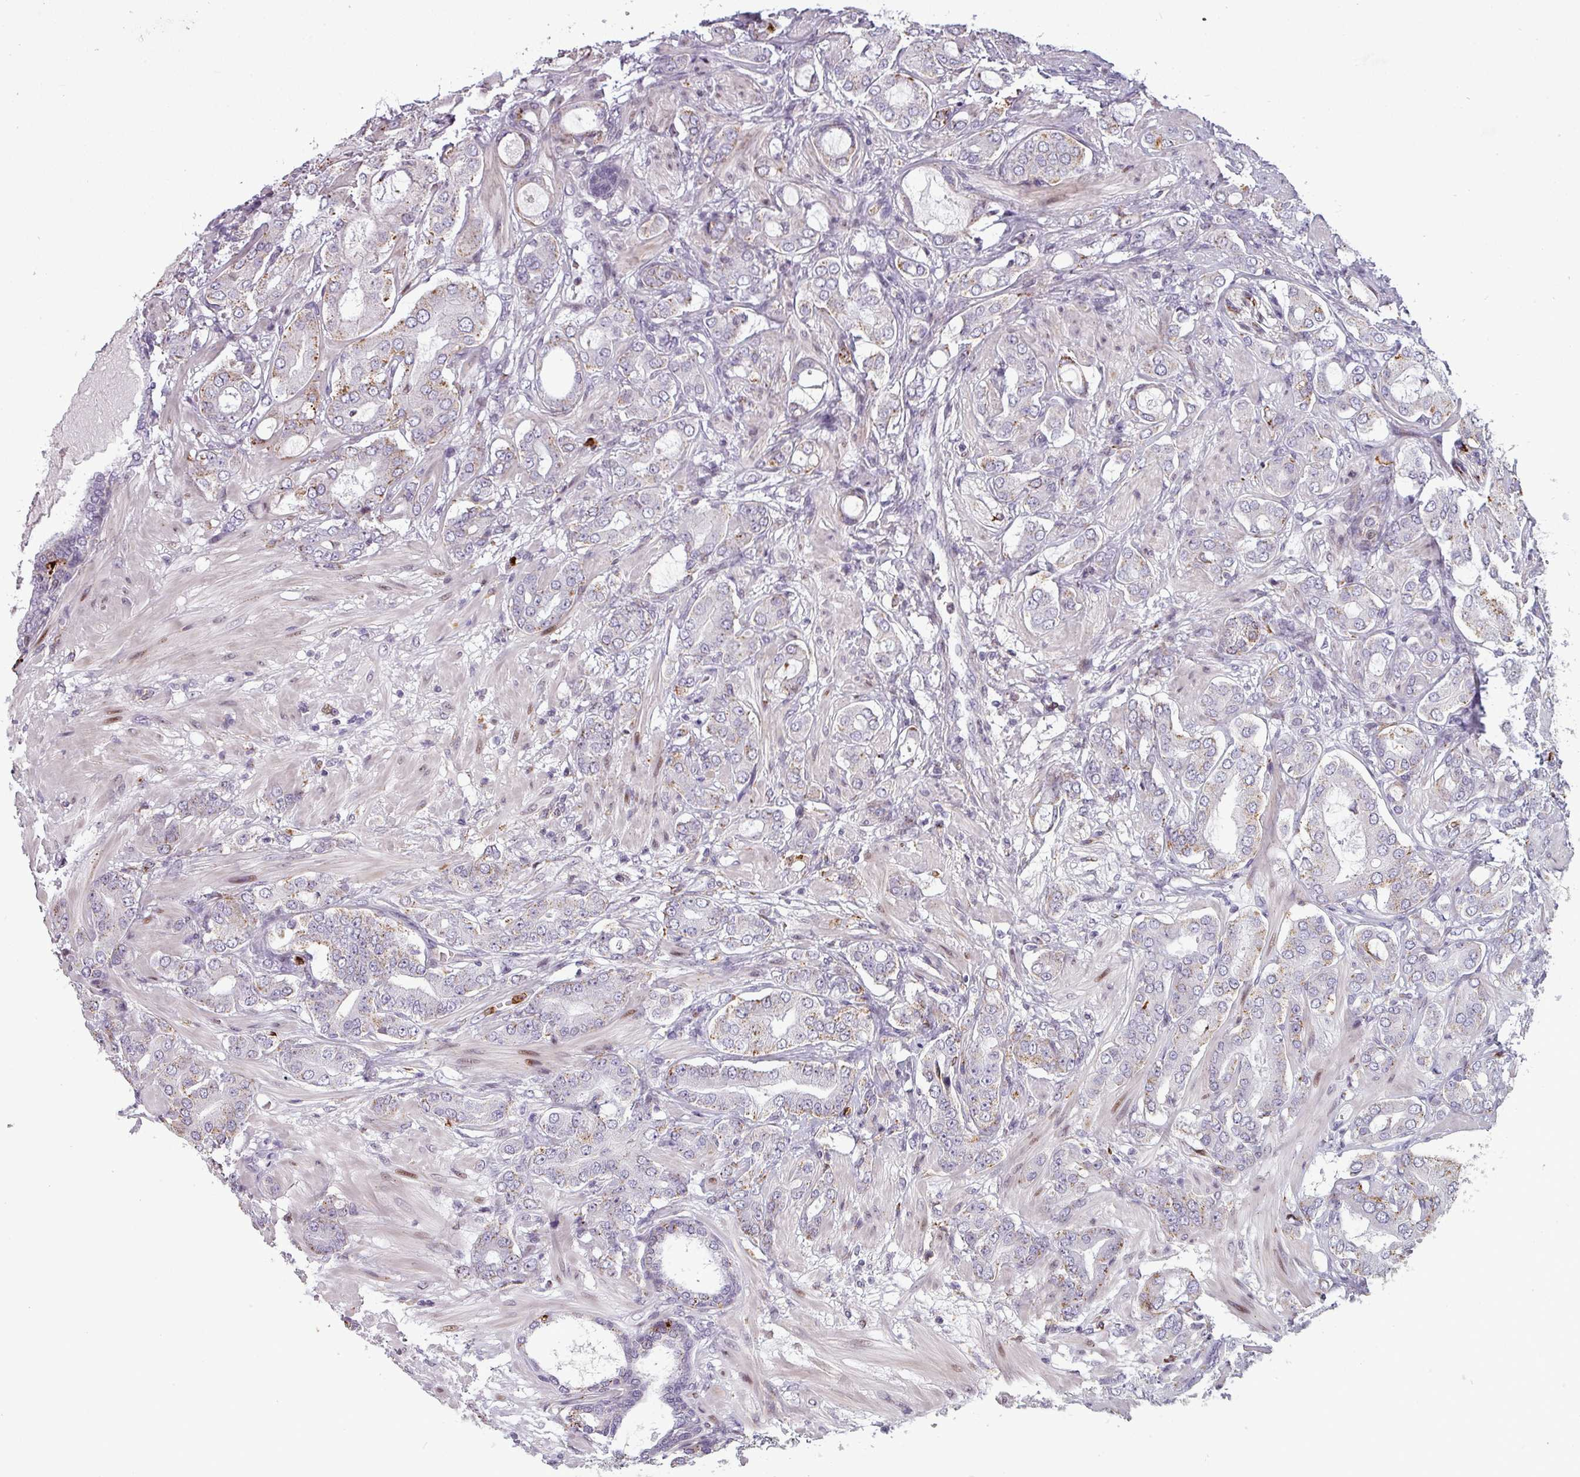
{"staining": {"intensity": "weak", "quantity": "<25%", "location": "cytoplasmic/membranous"}, "tissue": "prostate cancer", "cell_type": "Tumor cells", "image_type": "cancer", "snomed": [{"axis": "morphology", "description": "Adenocarcinoma, Low grade"}, {"axis": "topography", "description": "Prostate"}], "caption": "Tumor cells are negative for brown protein staining in low-grade adenocarcinoma (prostate).", "gene": "TMEFF1", "patient": {"sex": "male", "age": 57}}